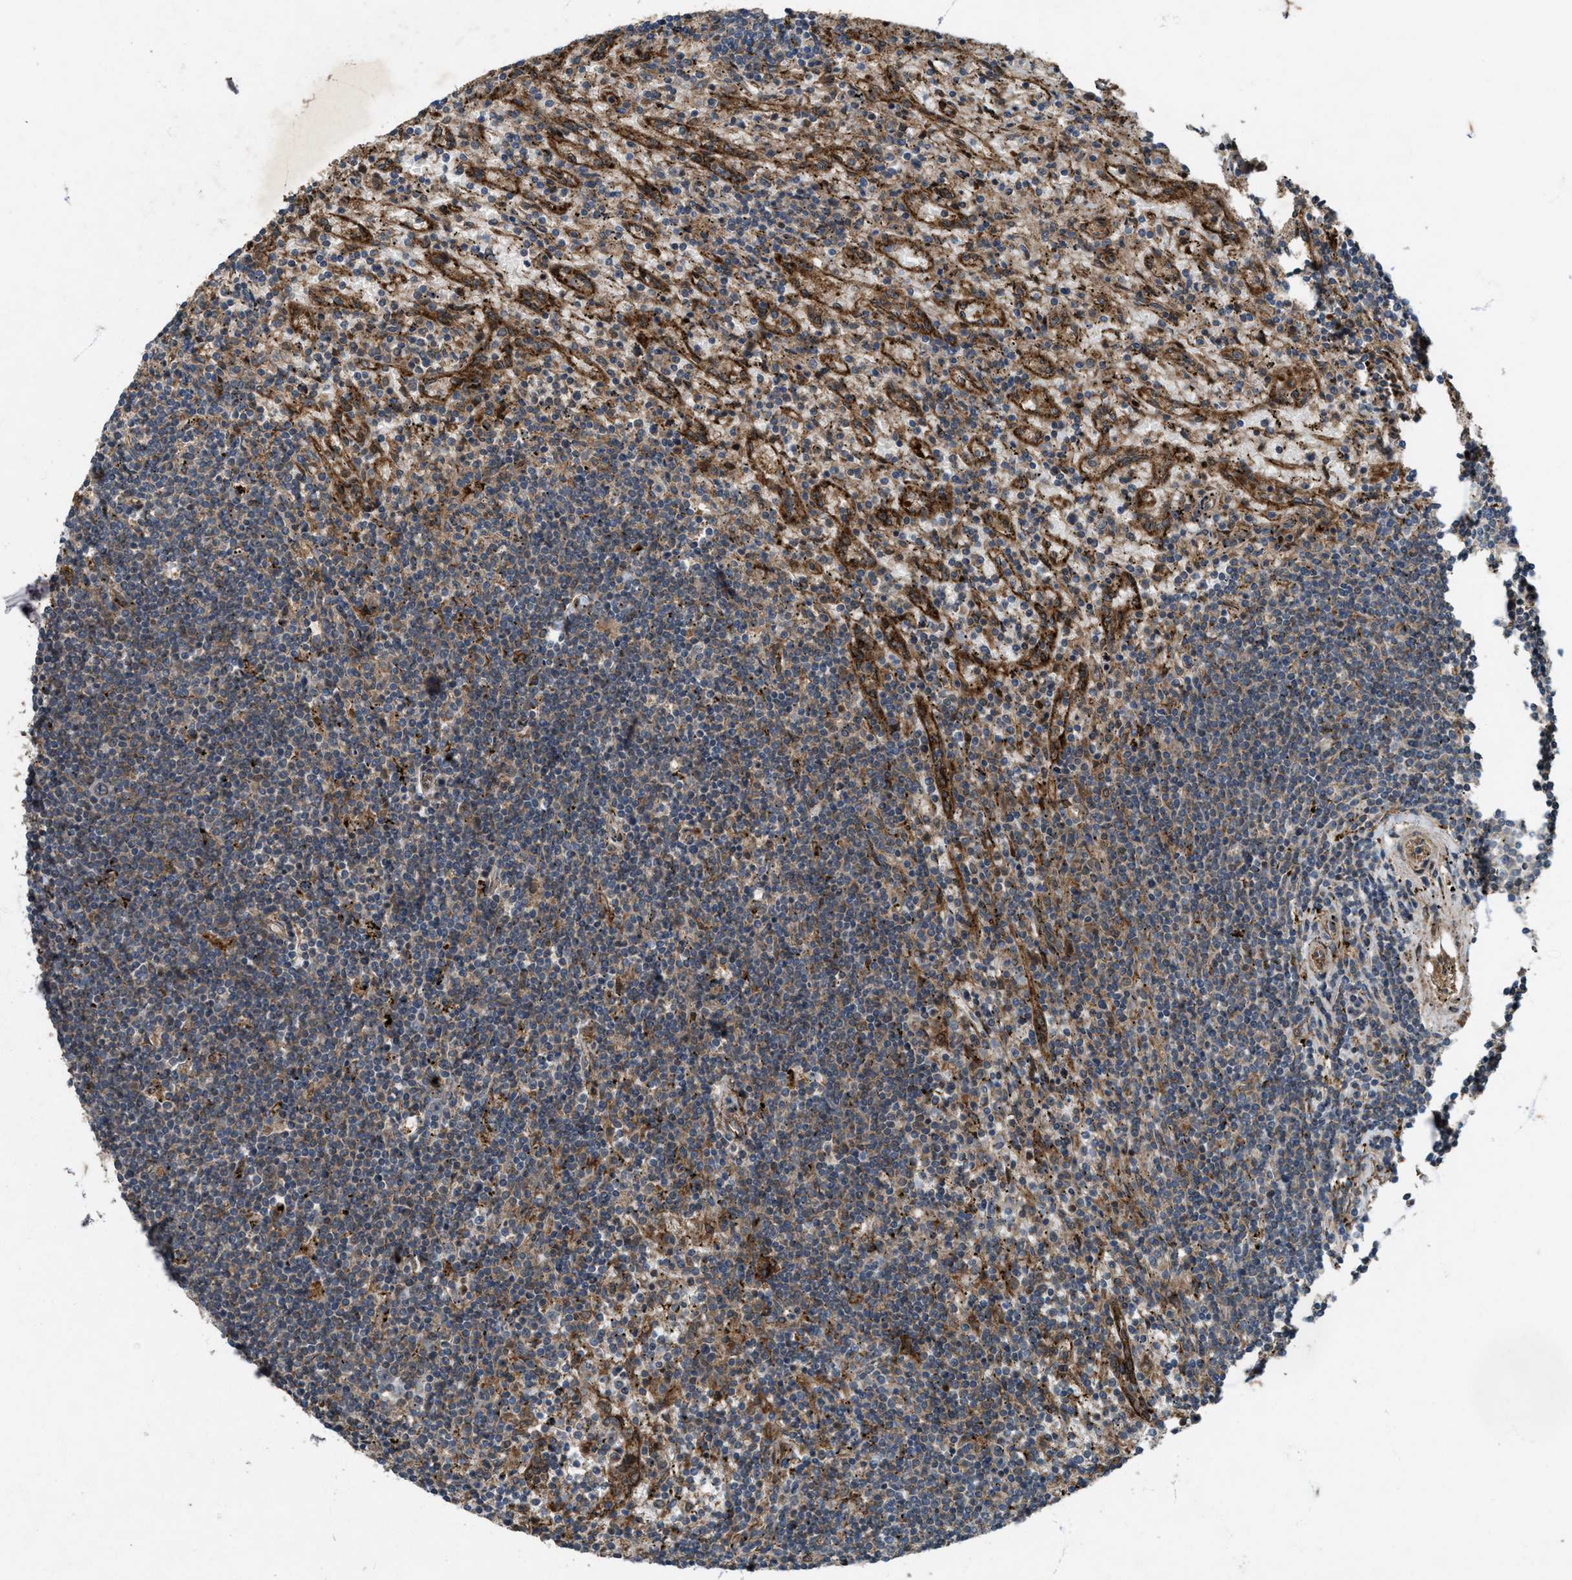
{"staining": {"intensity": "weak", "quantity": "<25%", "location": "cytoplasmic/membranous"}, "tissue": "lymphoma", "cell_type": "Tumor cells", "image_type": "cancer", "snomed": [{"axis": "morphology", "description": "Malignant lymphoma, non-Hodgkin's type, Low grade"}, {"axis": "topography", "description": "Spleen"}], "caption": "Immunohistochemistry (IHC) of lymphoma exhibits no expression in tumor cells. (DAB immunohistochemistry, high magnification).", "gene": "LRRC72", "patient": {"sex": "male", "age": 76}}